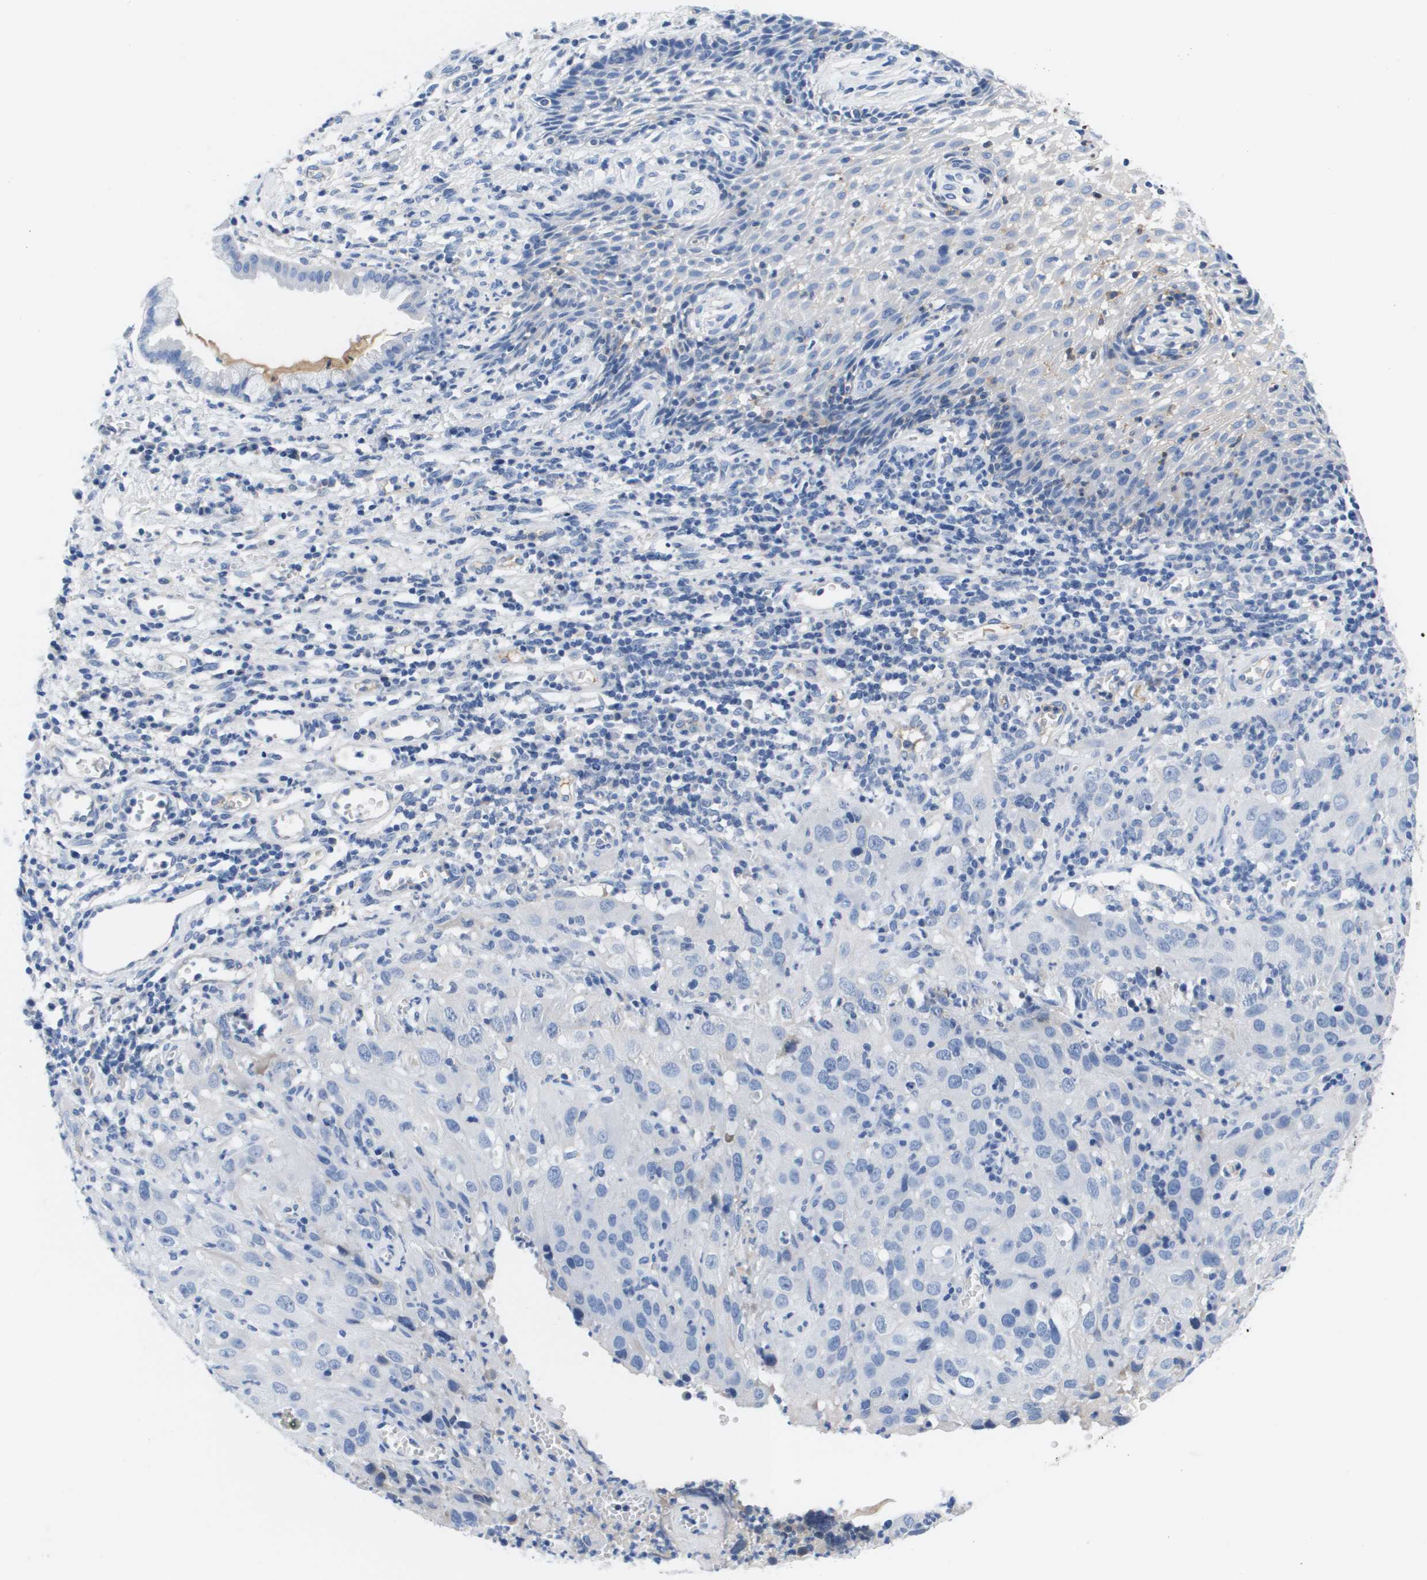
{"staining": {"intensity": "negative", "quantity": "none", "location": "none"}, "tissue": "cervical cancer", "cell_type": "Tumor cells", "image_type": "cancer", "snomed": [{"axis": "morphology", "description": "Squamous cell carcinoma, NOS"}, {"axis": "topography", "description": "Cervix"}], "caption": "The histopathology image shows no significant expression in tumor cells of cervical cancer.", "gene": "APOA1", "patient": {"sex": "female", "age": 32}}